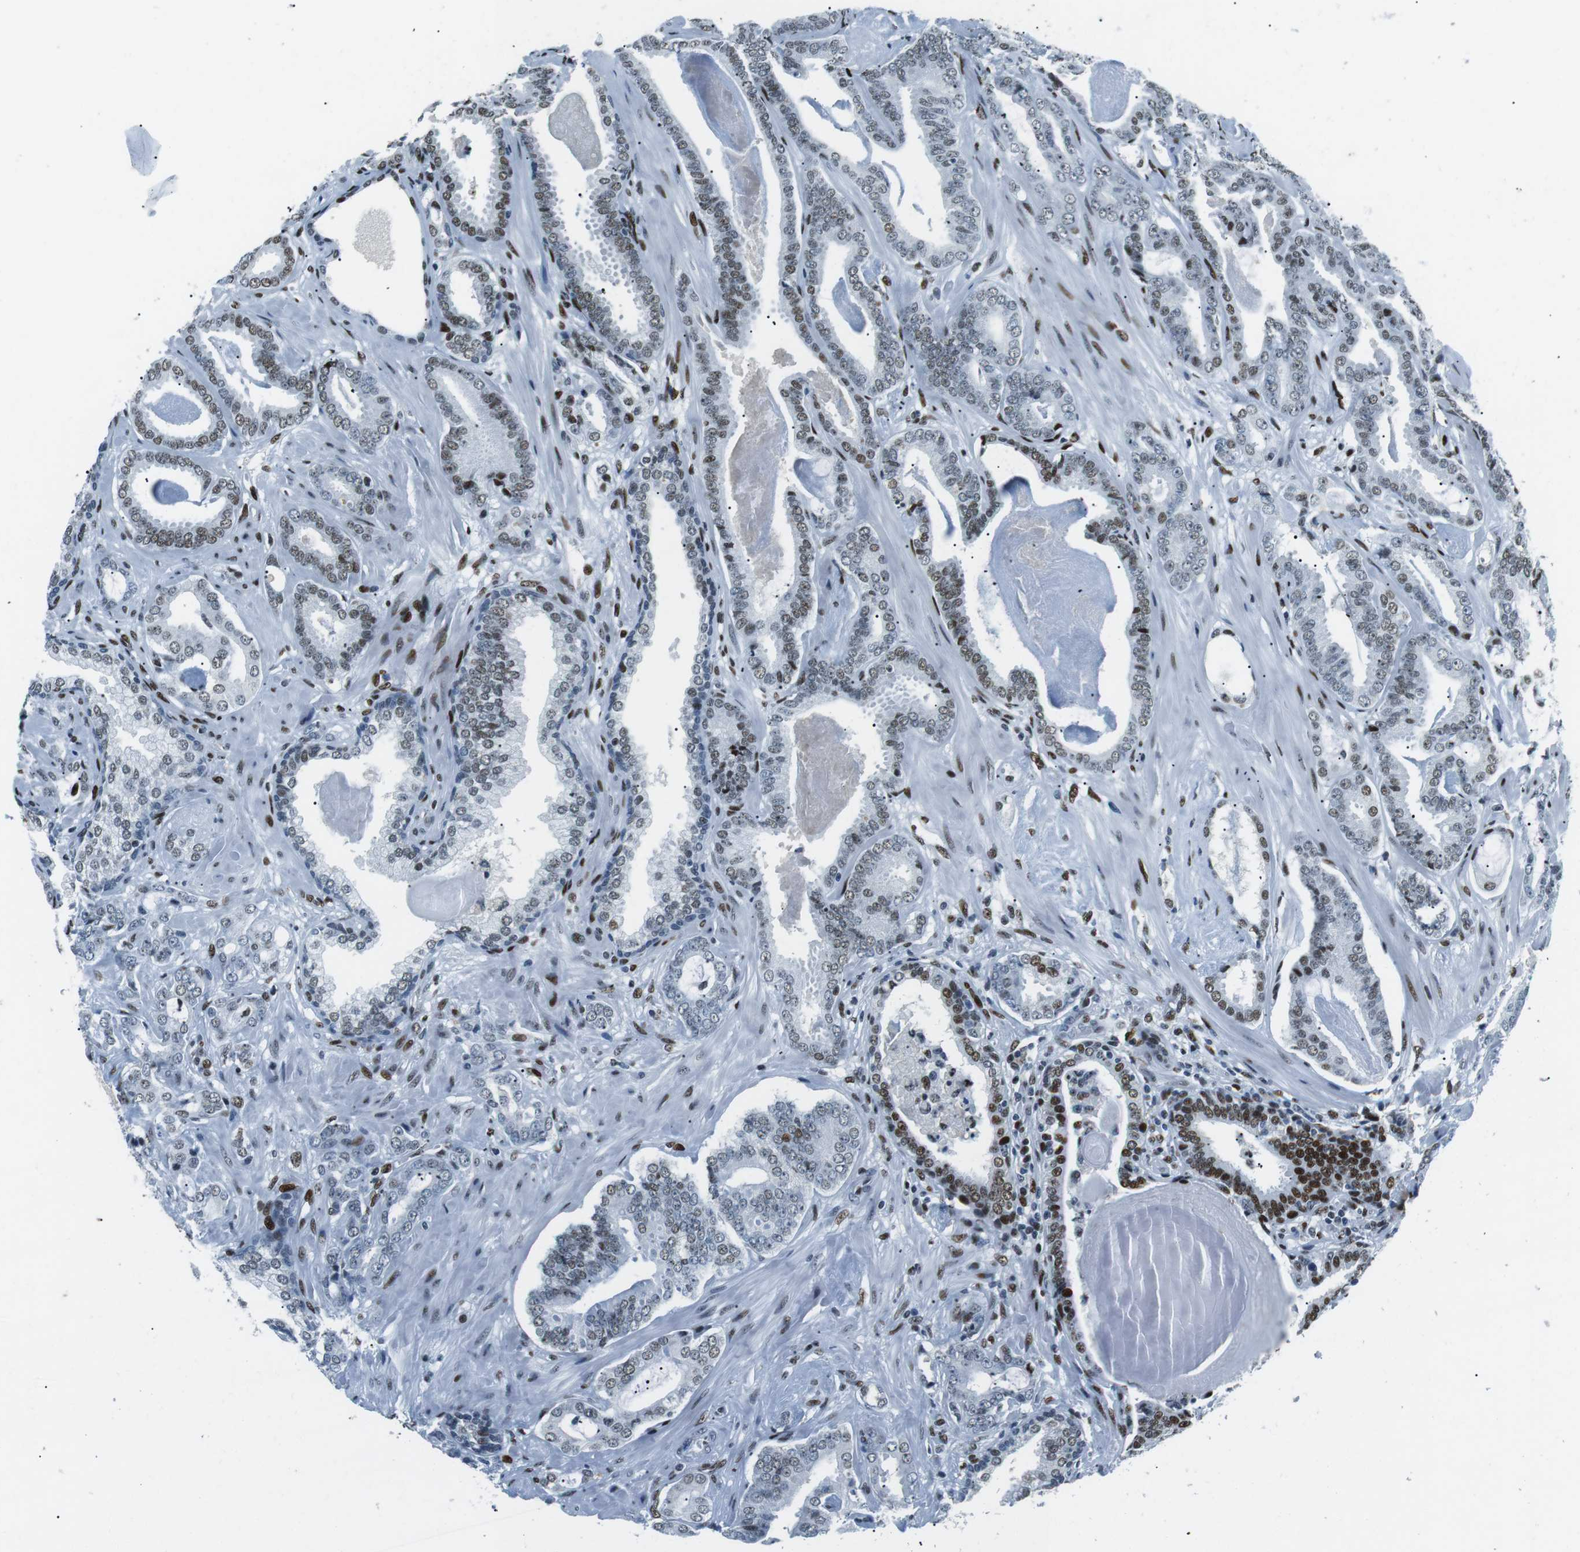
{"staining": {"intensity": "weak", "quantity": "25%-75%", "location": "nuclear"}, "tissue": "prostate cancer", "cell_type": "Tumor cells", "image_type": "cancer", "snomed": [{"axis": "morphology", "description": "Adenocarcinoma, Low grade"}, {"axis": "topography", "description": "Prostate"}], "caption": "This is a photomicrograph of immunohistochemistry (IHC) staining of low-grade adenocarcinoma (prostate), which shows weak staining in the nuclear of tumor cells.", "gene": "PML", "patient": {"sex": "male", "age": 53}}